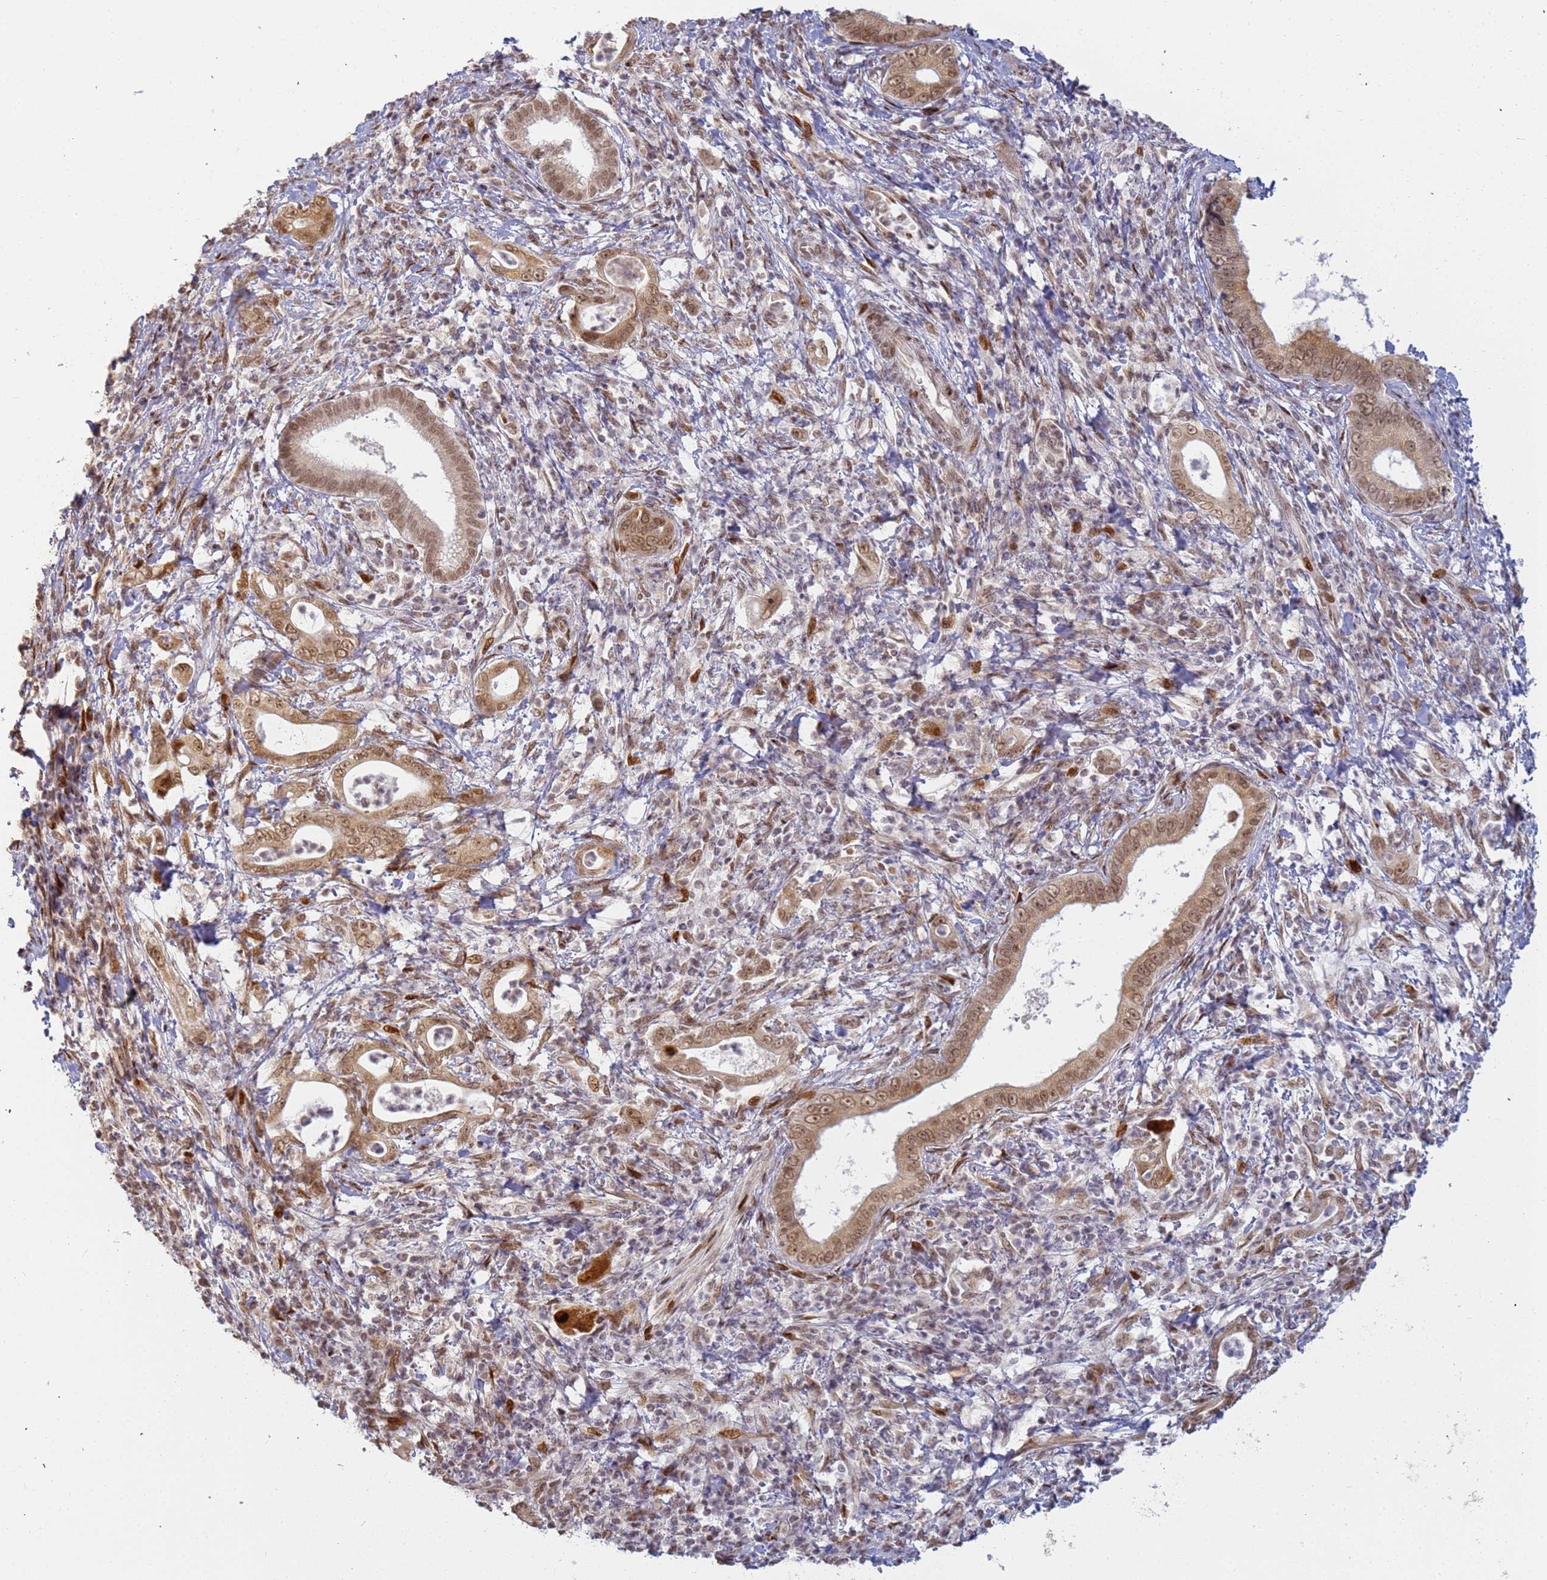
{"staining": {"intensity": "moderate", "quantity": ">75%", "location": "cytoplasmic/membranous,nuclear"}, "tissue": "pancreatic cancer", "cell_type": "Tumor cells", "image_type": "cancer", "snomed": [{"axis": "morphology", "description": "Normal tissue, NOS"}, {"axis": "morphology", "description": "Adenocarcinoma, NOS"}, {"axis": "topography", "description": "Pancreas"}], "caption": "About >75% of tumor cells in adenocarcinoma (pancreatic) reveal moderate cytoplasmic/membranous and nuclear protein positivity as visualized by brown immunohistochemical staining.", "gene": "ABCA2", "patient": {"sex": "female", "age": 55}}